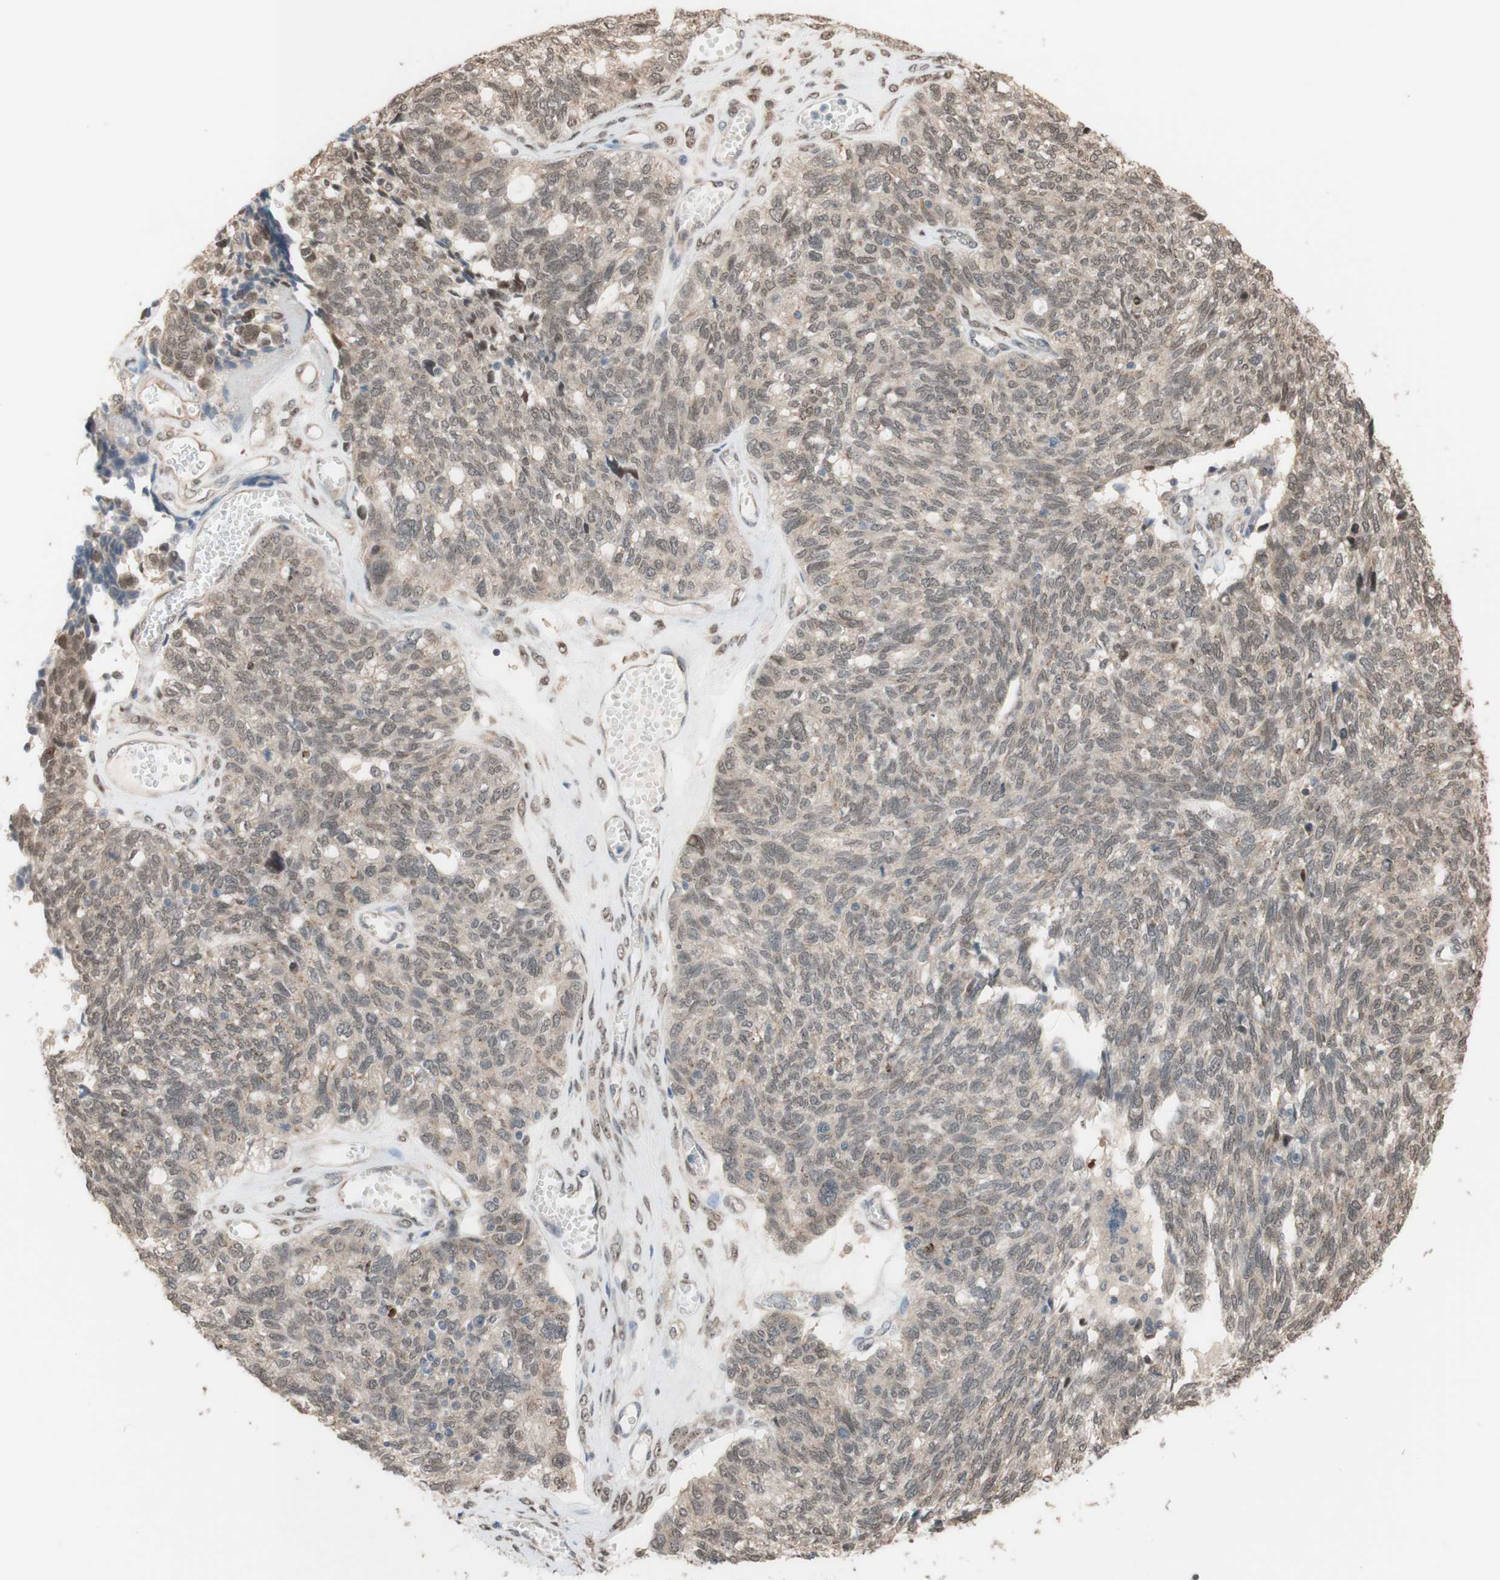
{"staining": {"intensity": "negative", "quantity": "none", "location": "none"}, "tissue": "ovarian cancer", "cell_type": "Tumor cells", "image_type": "cancer", "snomed": [{"axis": "morphology", "description": "Cystadenocarcinoma, serous, NOS"}, {"axis": "topography", "description": "Ovary"}], "caption": "High power microscopy image of an immunohistochemistry image of ovarian cancer (serous cystadenocarcinoma), revealing no significant expression in tumor cells.", "gene": "CCNC", "patient": {"sex": "female", "age": 79}}